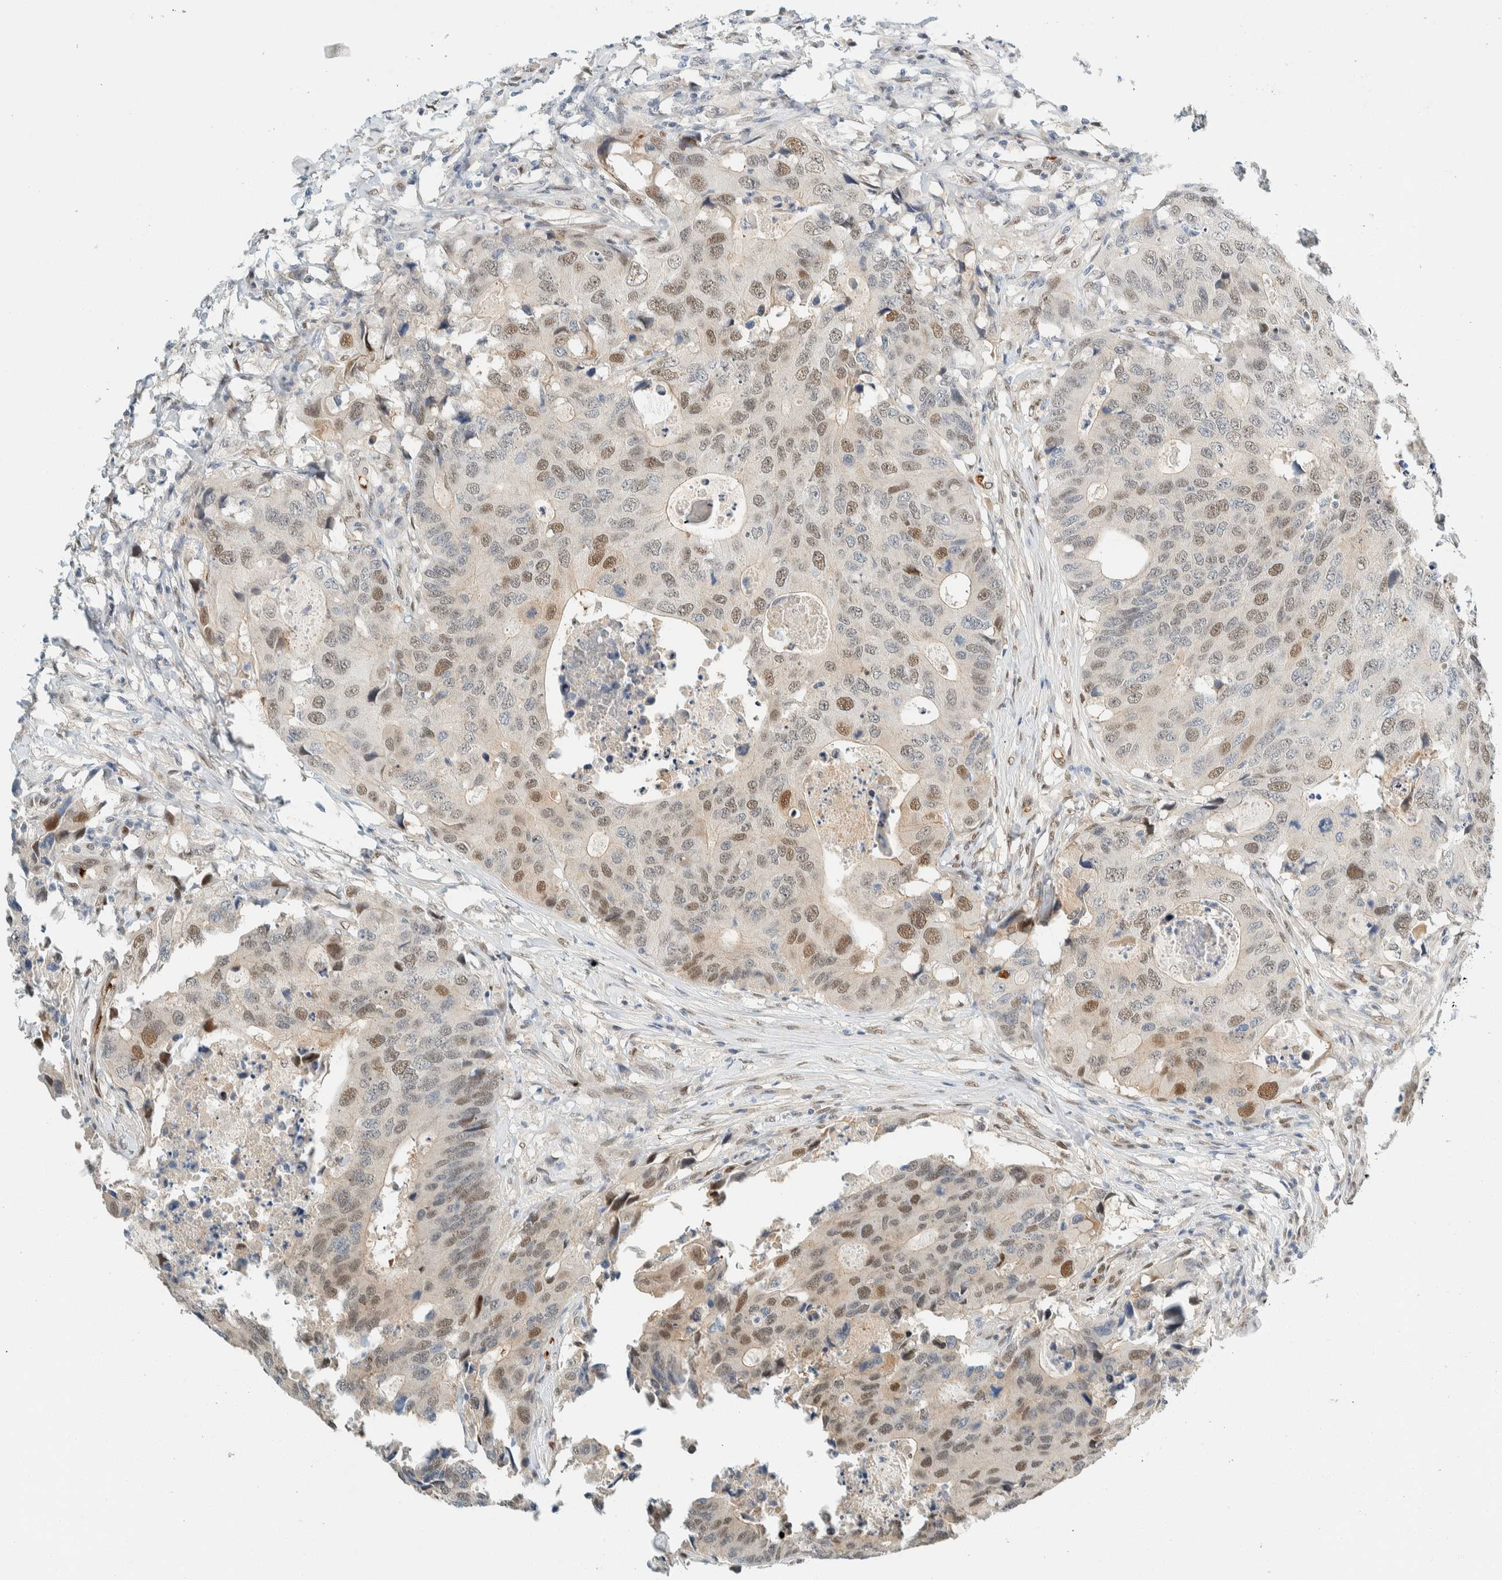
{"staining": {"intensity": "weak", "quantity": ">75%", "location": "nuclear"}, "tissue": "colorectal cancer", "cell_type": "Tumor cells", "image_type": "cancer", "snomed": [{"axis": "morphology", "description": "Adenocarcinoma, NOS"}, {"axis": "topography", "description": "Colon"}], "caption": "Immunohistochemistry (DAB (3,3'-diaminobenzidine)) staining of colorectal cancer (adenocarcinoma) exhibits weak nuclear protein staining in approximately >75% of tumor cells.", "gene": "TSTD2", "patient": {"sex": "male", "age": 71}}